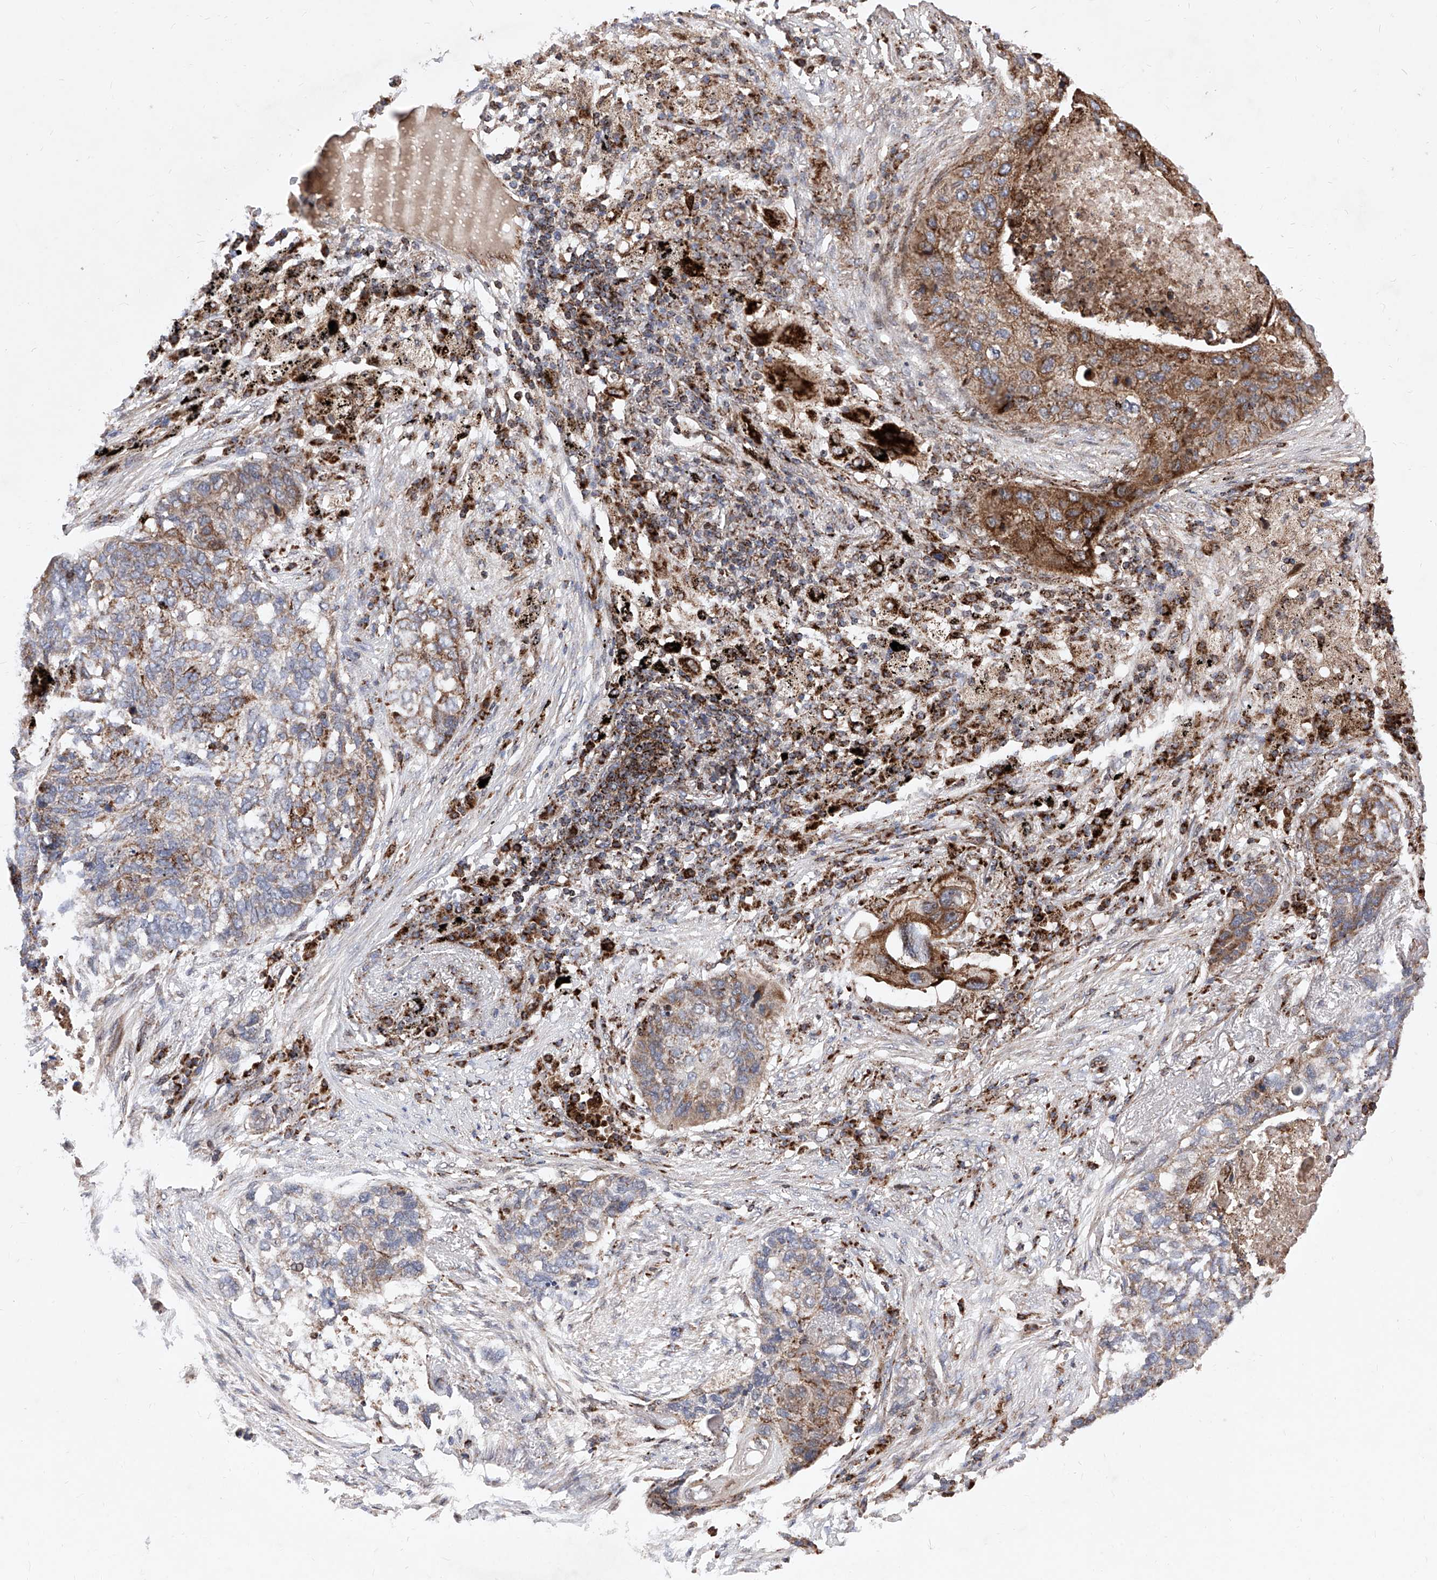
{"staining": {"intensity": "strong", "quantity": ">75%", "location": "cytoplasmic/membranous"}, "tissue": "lung cancer", "cell_type": "Tumor cells", "image_type": "cancer", "snomed": [{"axis": "morphology", "description": "Squamous cell carcinoma, NOS"}, {"axis": "topography", "description": "Lung"}], "caption": "Immunohistochemical staining of human lung squamous cell carcinoma reveals strong cytoplasmic/membranous protein expression in approximately >75% of tumor cells. Using DAB (3,3'-diaminobenzidine) (brown) and hematoxylin (blue) stains, captured at high magnification using brightfield microscopy.", "gene": "SEMA6A", "patient": {"sex": "female", "age": 63}}